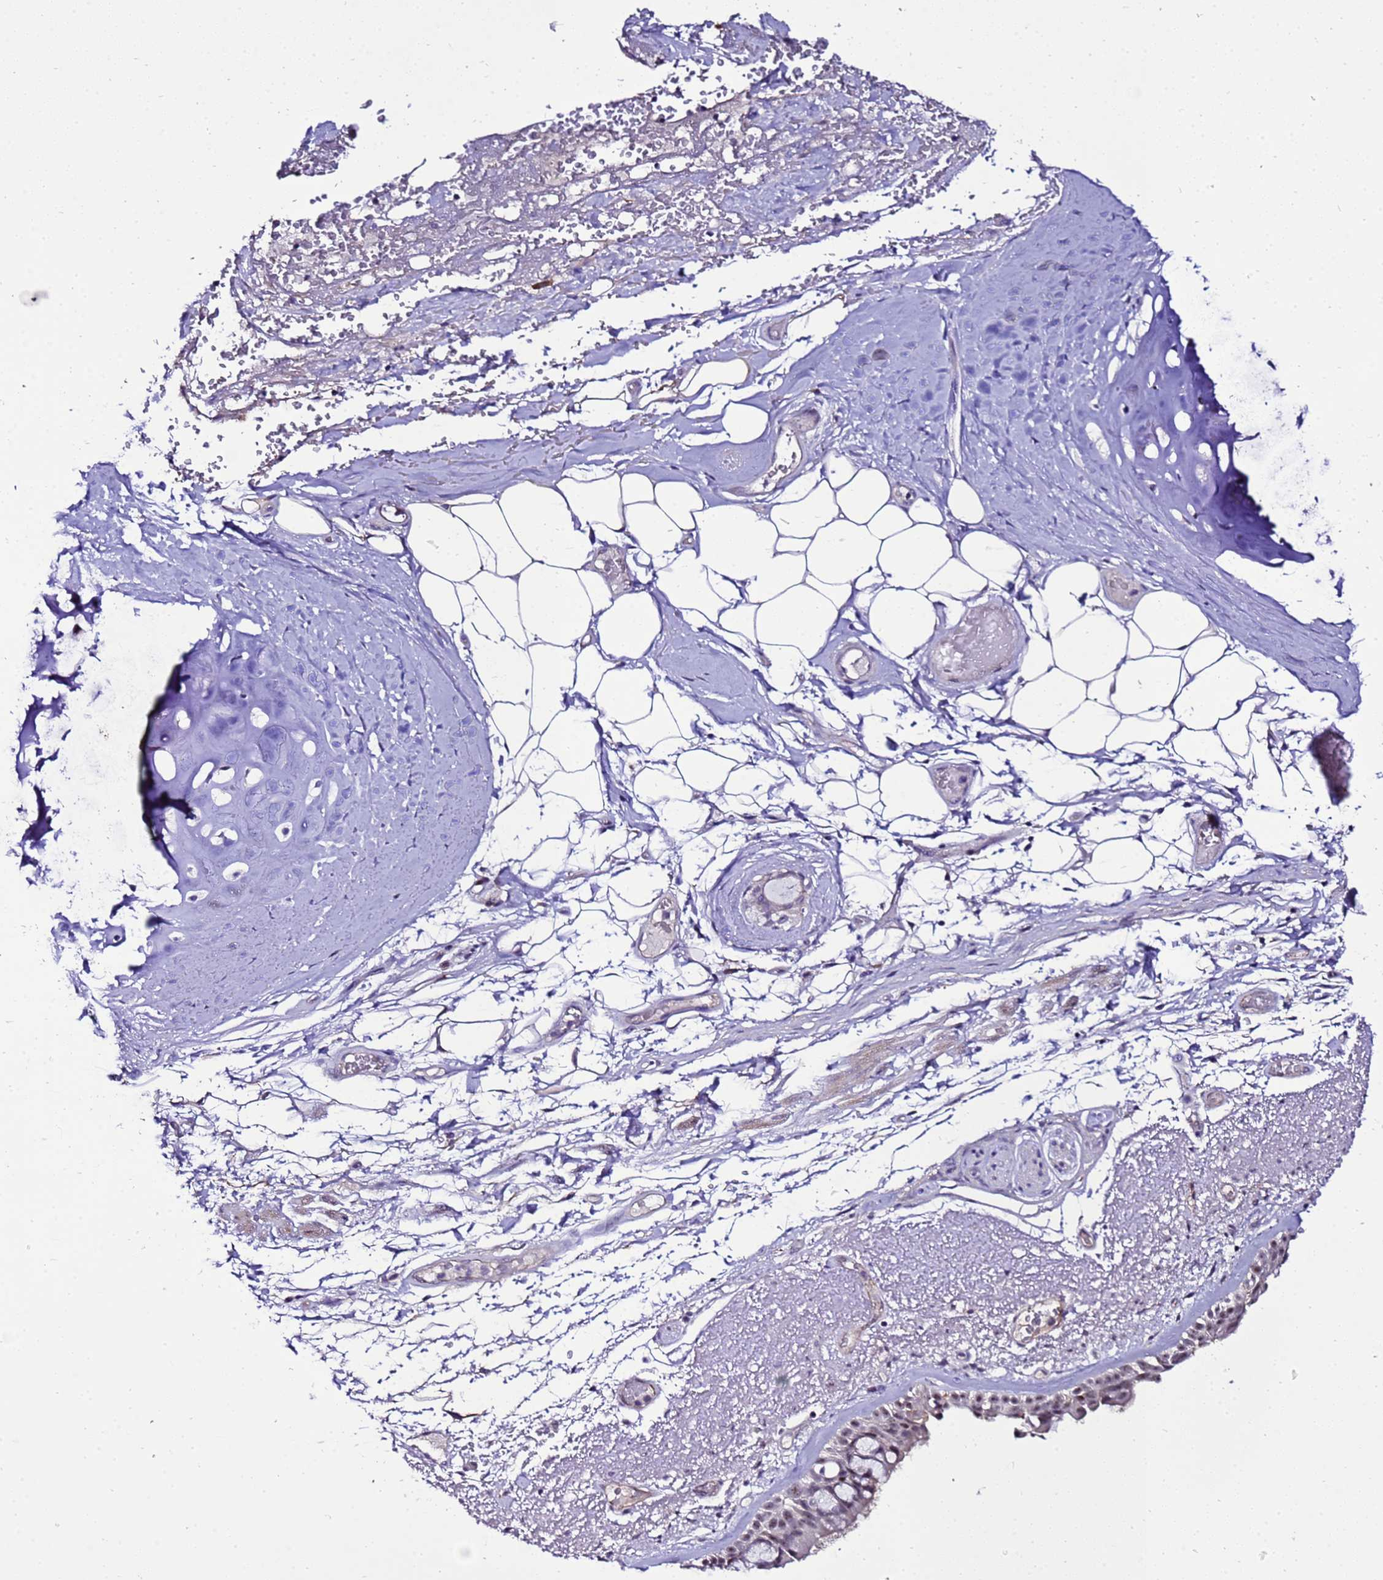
{"staining": {"intensity": "moderate", "quantity": "25%-75%", "location": "nuclear"}, "tissue": "bronchus", "cell_type": "Respiratory epithelial cells", "image_type": "normal", "snomed": [{"axis": "morphology", "description": "Normal tissue, NOS"}, {"axis": "morphology", "description": "Squamous cell carcinoma, NOS"}, {"axis": "topography", "description": "Lymph node"}, {"axis": "topography", "description": "Bronchus"}, {"axis": "topography", "description": "Lung"}], "caption": "Bronchus stained with a brown dye exhibits moderate nuclear positive positivity in about 25%-75% of respiratory epithelial cells.", "gene": "C19orf47", "patient": {"sex": "male", "age": 66}}